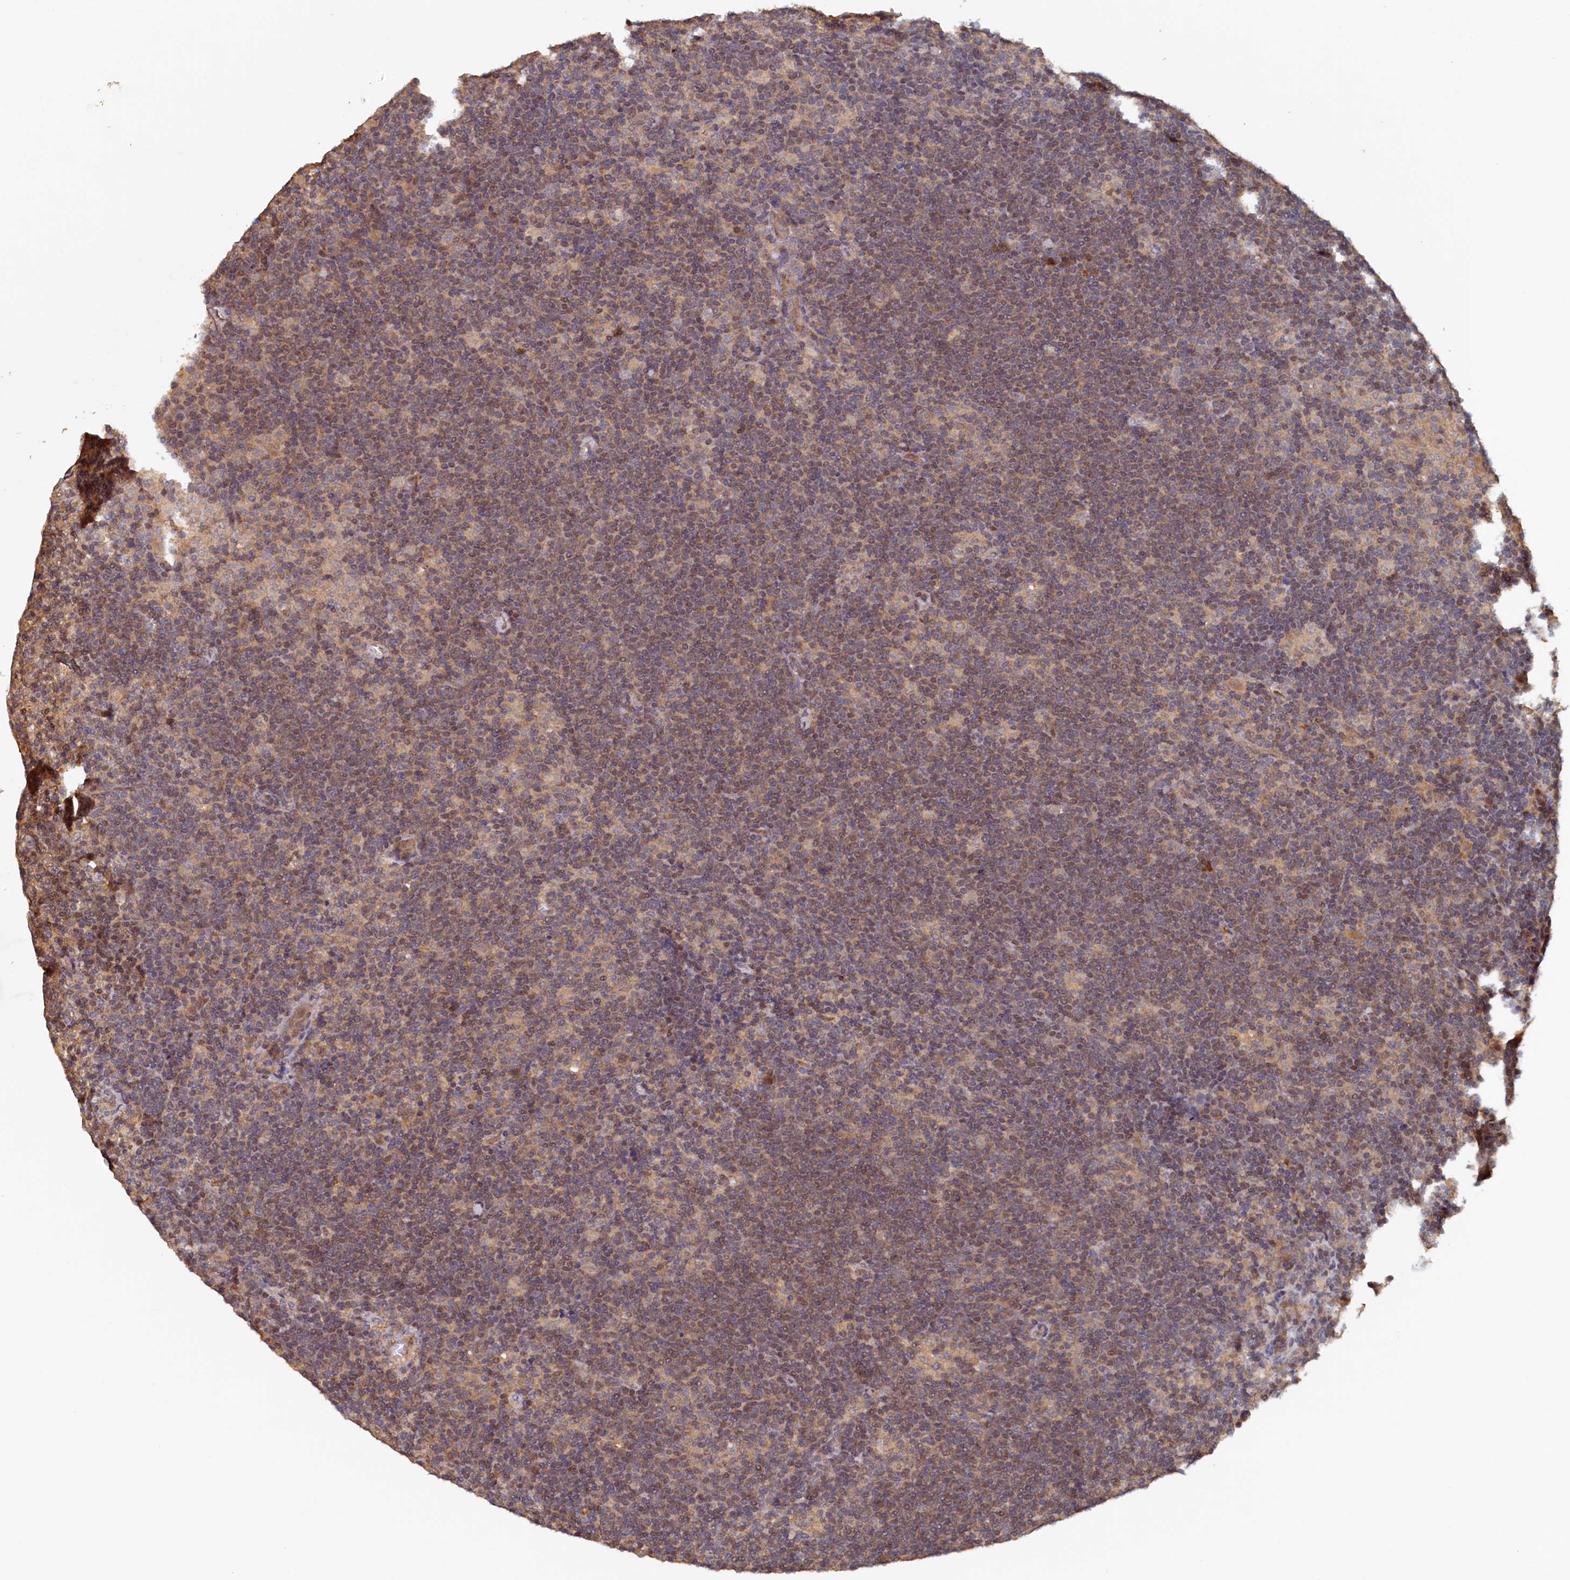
{"staining": {"intensity": "weak", "quantity": ">75%", "location": "cytoplasmic/membranous"}, "tissue": "lymphoma", "cell_type": "Tumor cells", "image_type": "cancer", "snomed": [{"axis": "morphology", "description": "Hodgkin's disease, NOS"}, {"axis": "topography", "description": "Lymph node"}], "caption": "Immunohistochemical staining of human Hodgkin's disease demonstrates low levels of weak cytoplasmic/membranous protein expression in approximately >75% of tumor cells. Immunohistochemistry (ihc) stains the protein of interest in brown and the nuclei are stained blue.", "gene": "UBL7", "patient": {"sex": "female", "age": 57}}